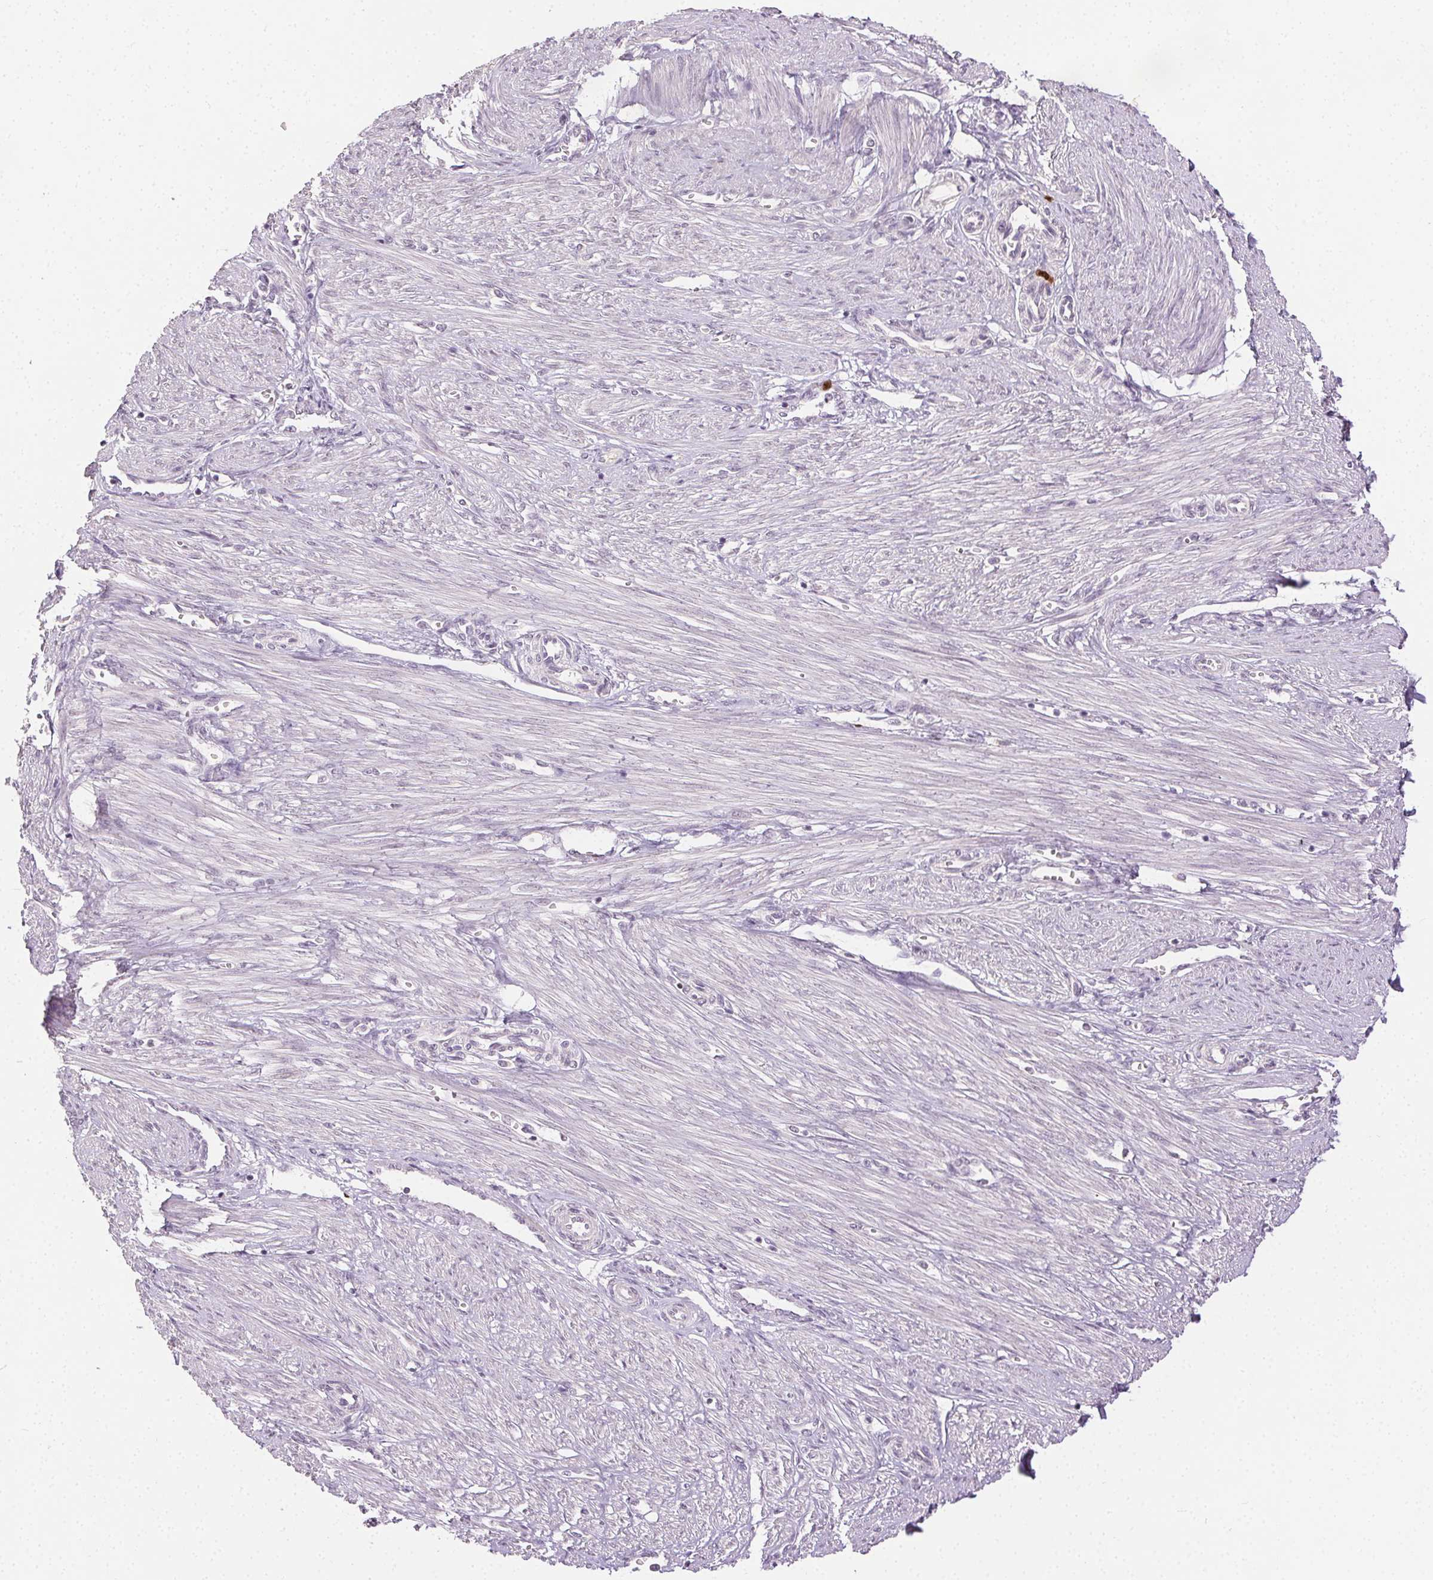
{"staining": {"intensity": "negative", "quantity": "none", "location": "none"}, "tissue": "endometrium", "cell_type": "Cells in endometrial stroma", "image_type": "normal", "snomed": [{"axis": "morphology", "description": "Normal tissue, NOS"}, {"axis": "topography", "description": "Endometrium"}], "caption": "Human endometrium stained for a protein using immunohistochemistry (IHC) displays no staining in cells in endometrial stroma.", "gene": "ANLN", "patient": {"sex": "female", "age": 24}}